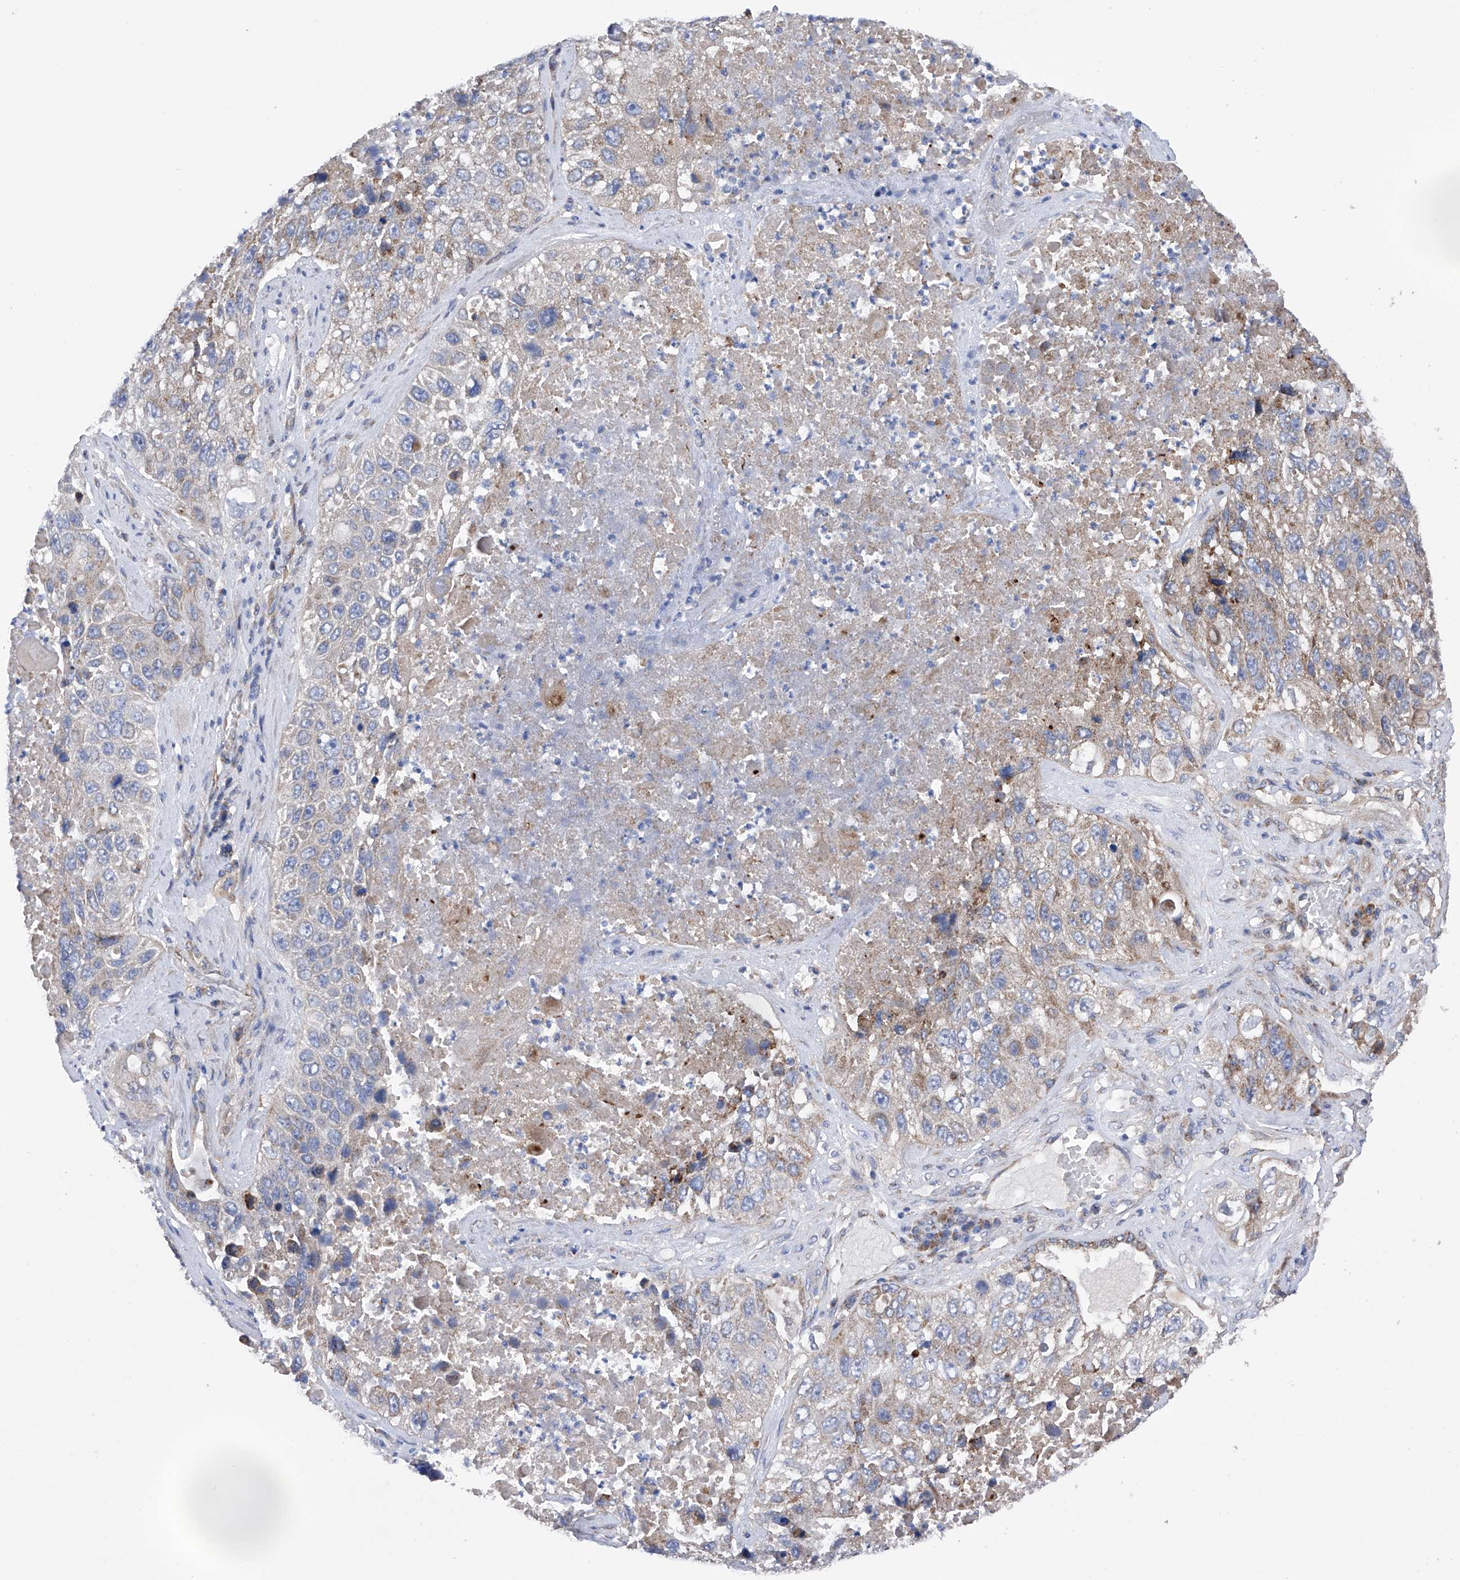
{"staining": {"intensity": "weak", "quantity": "<25%", "location": "cytoplasmic/membranous"}, "tissue": "lung cancer", "cell_type": "Tumor cells", "image_type": "cancer", "snomed": [{"axis": "morphology", "description": "Squamous cell carcinoma, NOS"}, {"axis": "topography", "description": "Lung"}], "caption": "DAB immunohistochemical staining of lung cancer demonstrates no significant staining in tumor cells. The staining was performed using DAB to visualize the protein expression in brown, while the nuclei were stained in blue with hematoxylin (Magnification: 20x).", "gene": "EFCAB2", "patient": {"sex": "male", "age": 61}}